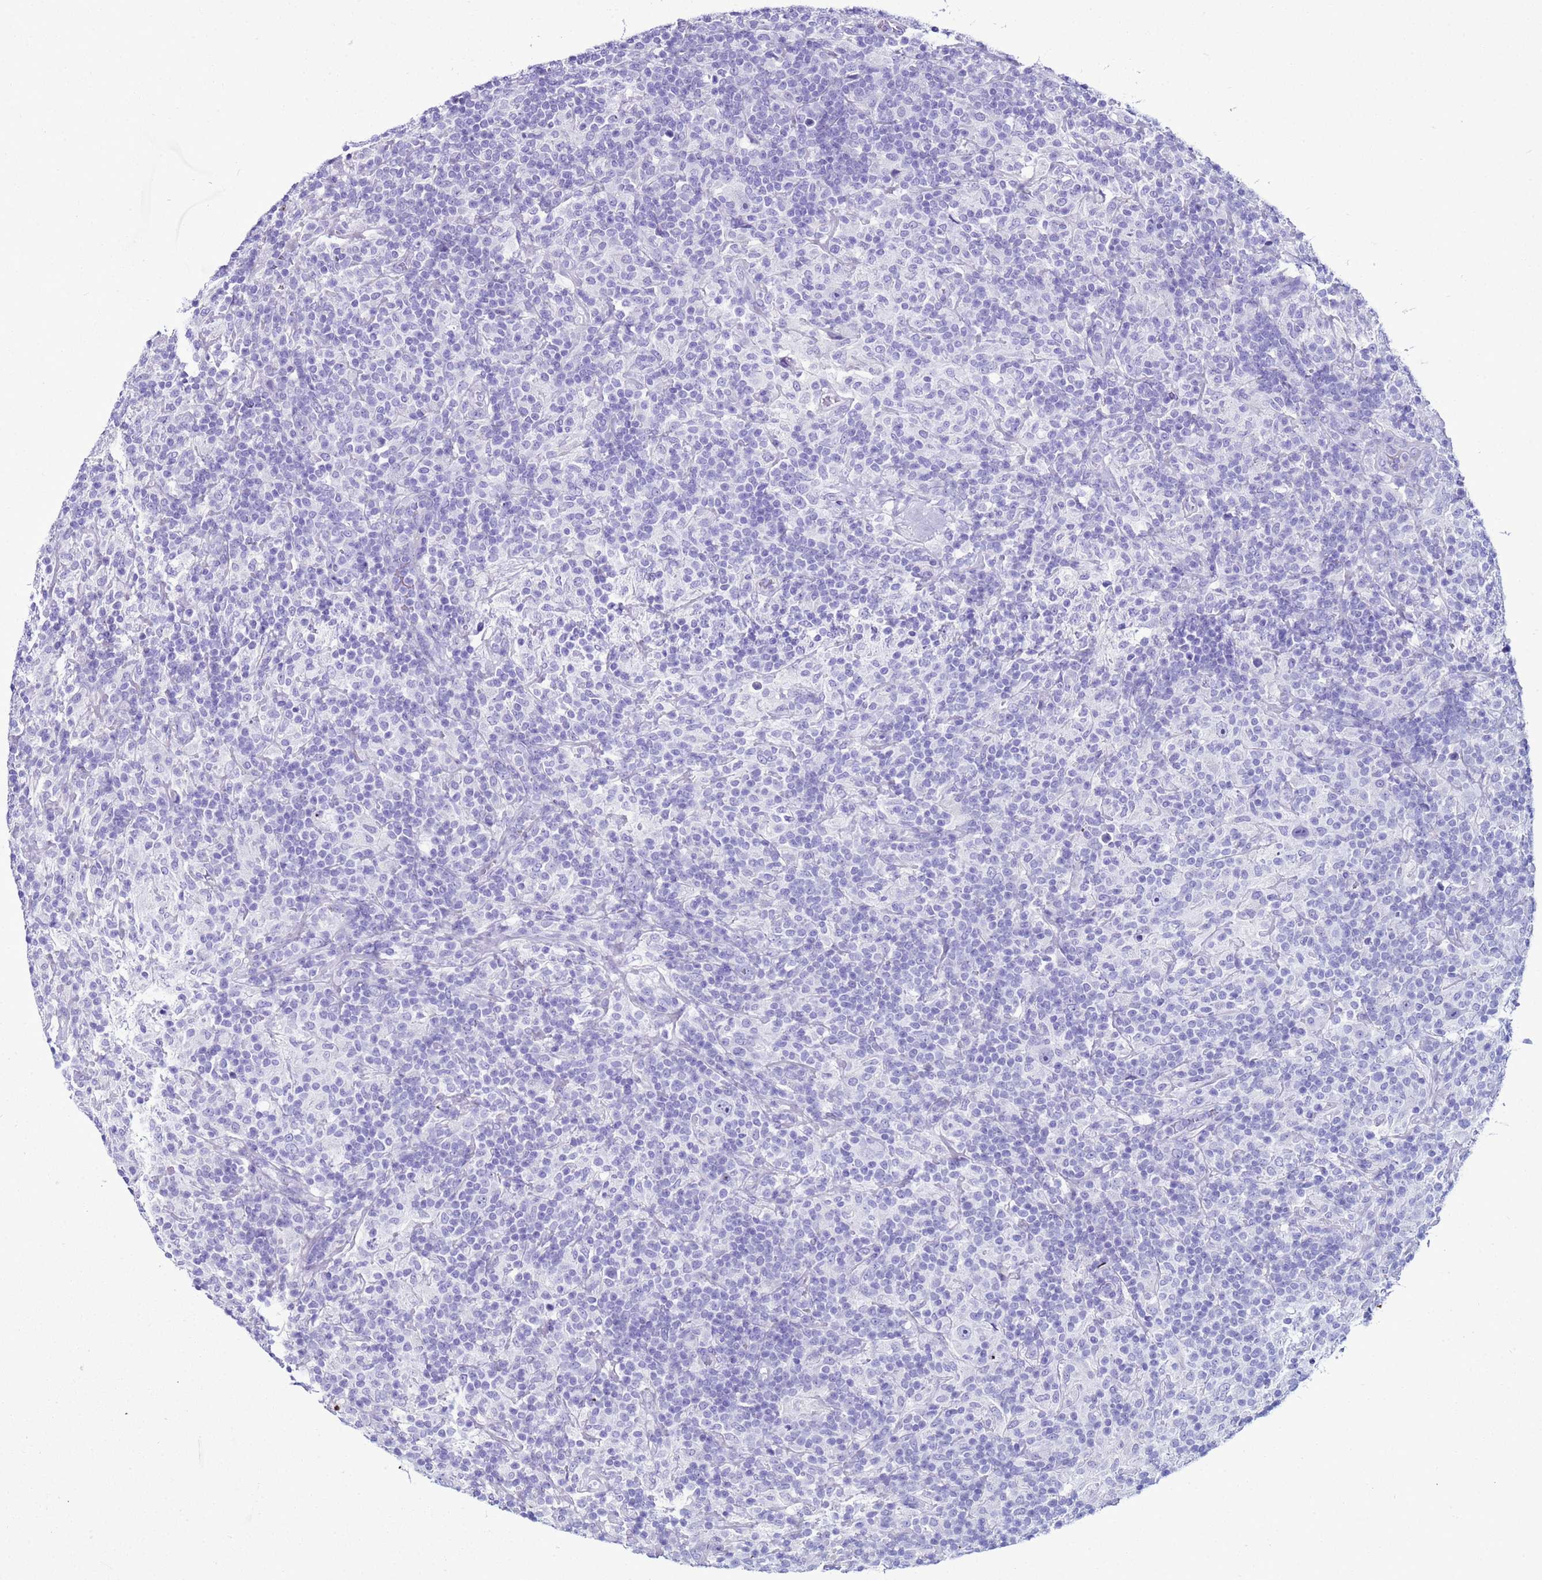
{"staining": {"intensity": "negative", "quantity": "none", "location": "none"}, "tissue": "lymphoma", "cell_type": "Tumor cells", "image_type": "cancer", "snomed": [{"axis": "morphology", "description": "Hodgkin's disease, NOS"}, {"axis": "topography", "description": "Lymph node"}], "caption": "Tumor cells are negative for brown protein staining in lymphoma.", "gene": "LCMT1", "patient": {"sex": "male", "age": 70}}